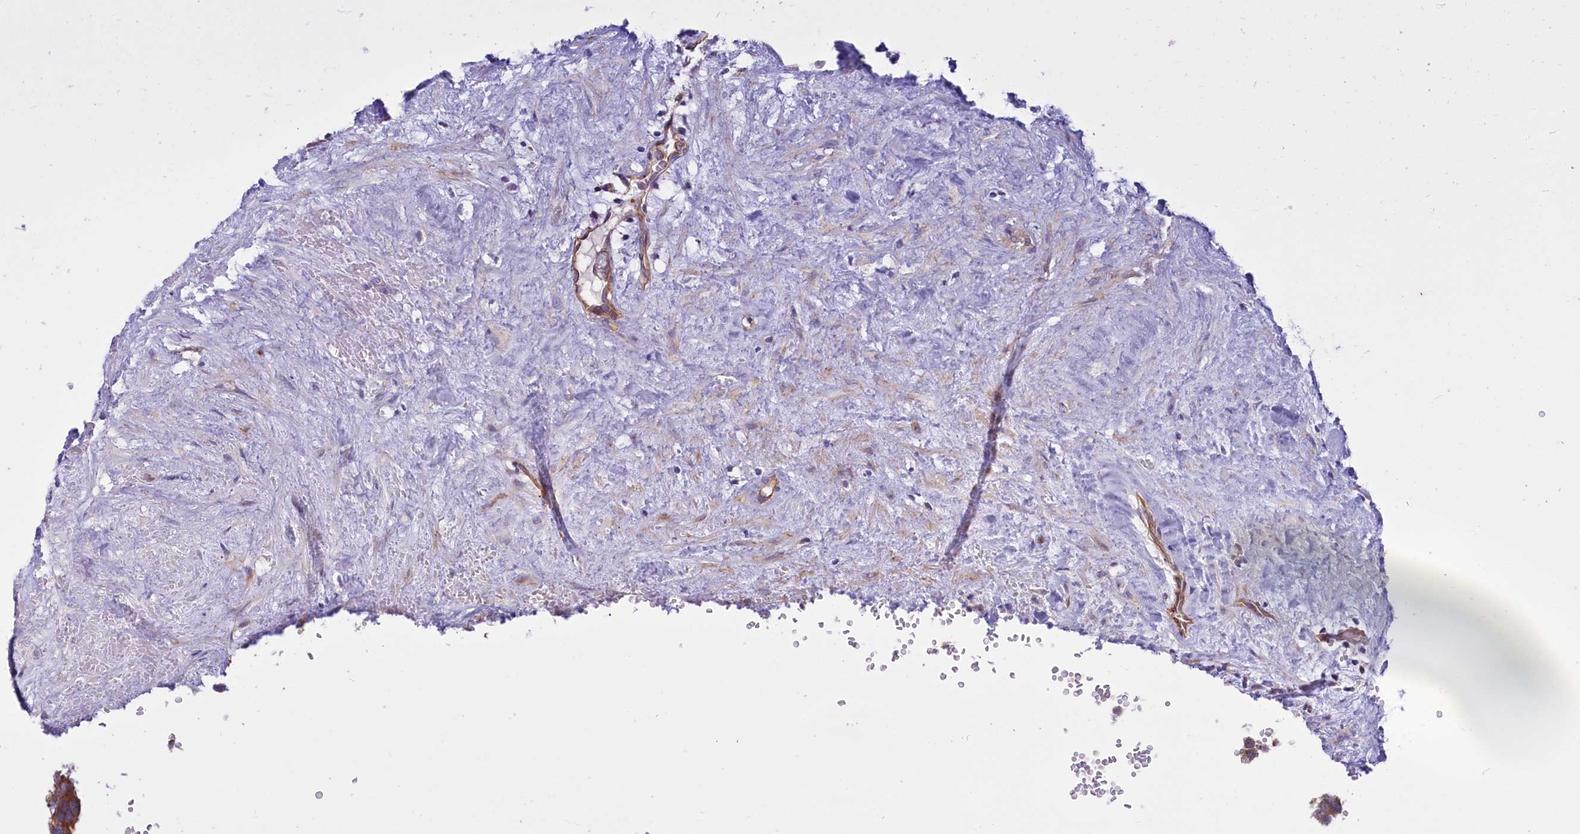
{"staining": {"intensity": "moderate", "quantity": ">75%", "location": "cytoplasmic/membranous"}, "tissue": "testis cancer", "cell_type": "Tumor cells", "image_type": "cancer", "snomed": [{"axis": "morphology", "description": "Seminoma, NOS"}, {"axis": "topography", "description": "Testis"}], "caption": "Moderate cytoplasmic/membranous positivity is seen in approximately >75% of tumor cells in seminoma (testis). The staining was performed using DAB (3,3'-diaminobenzidine) to visualize the protein expression in brown, while the nuclei were stained in blue with hematoxylin (Magnification: 20x).", "gene": "LMOD3", "patient": {"sex": "male", "age": 71}}